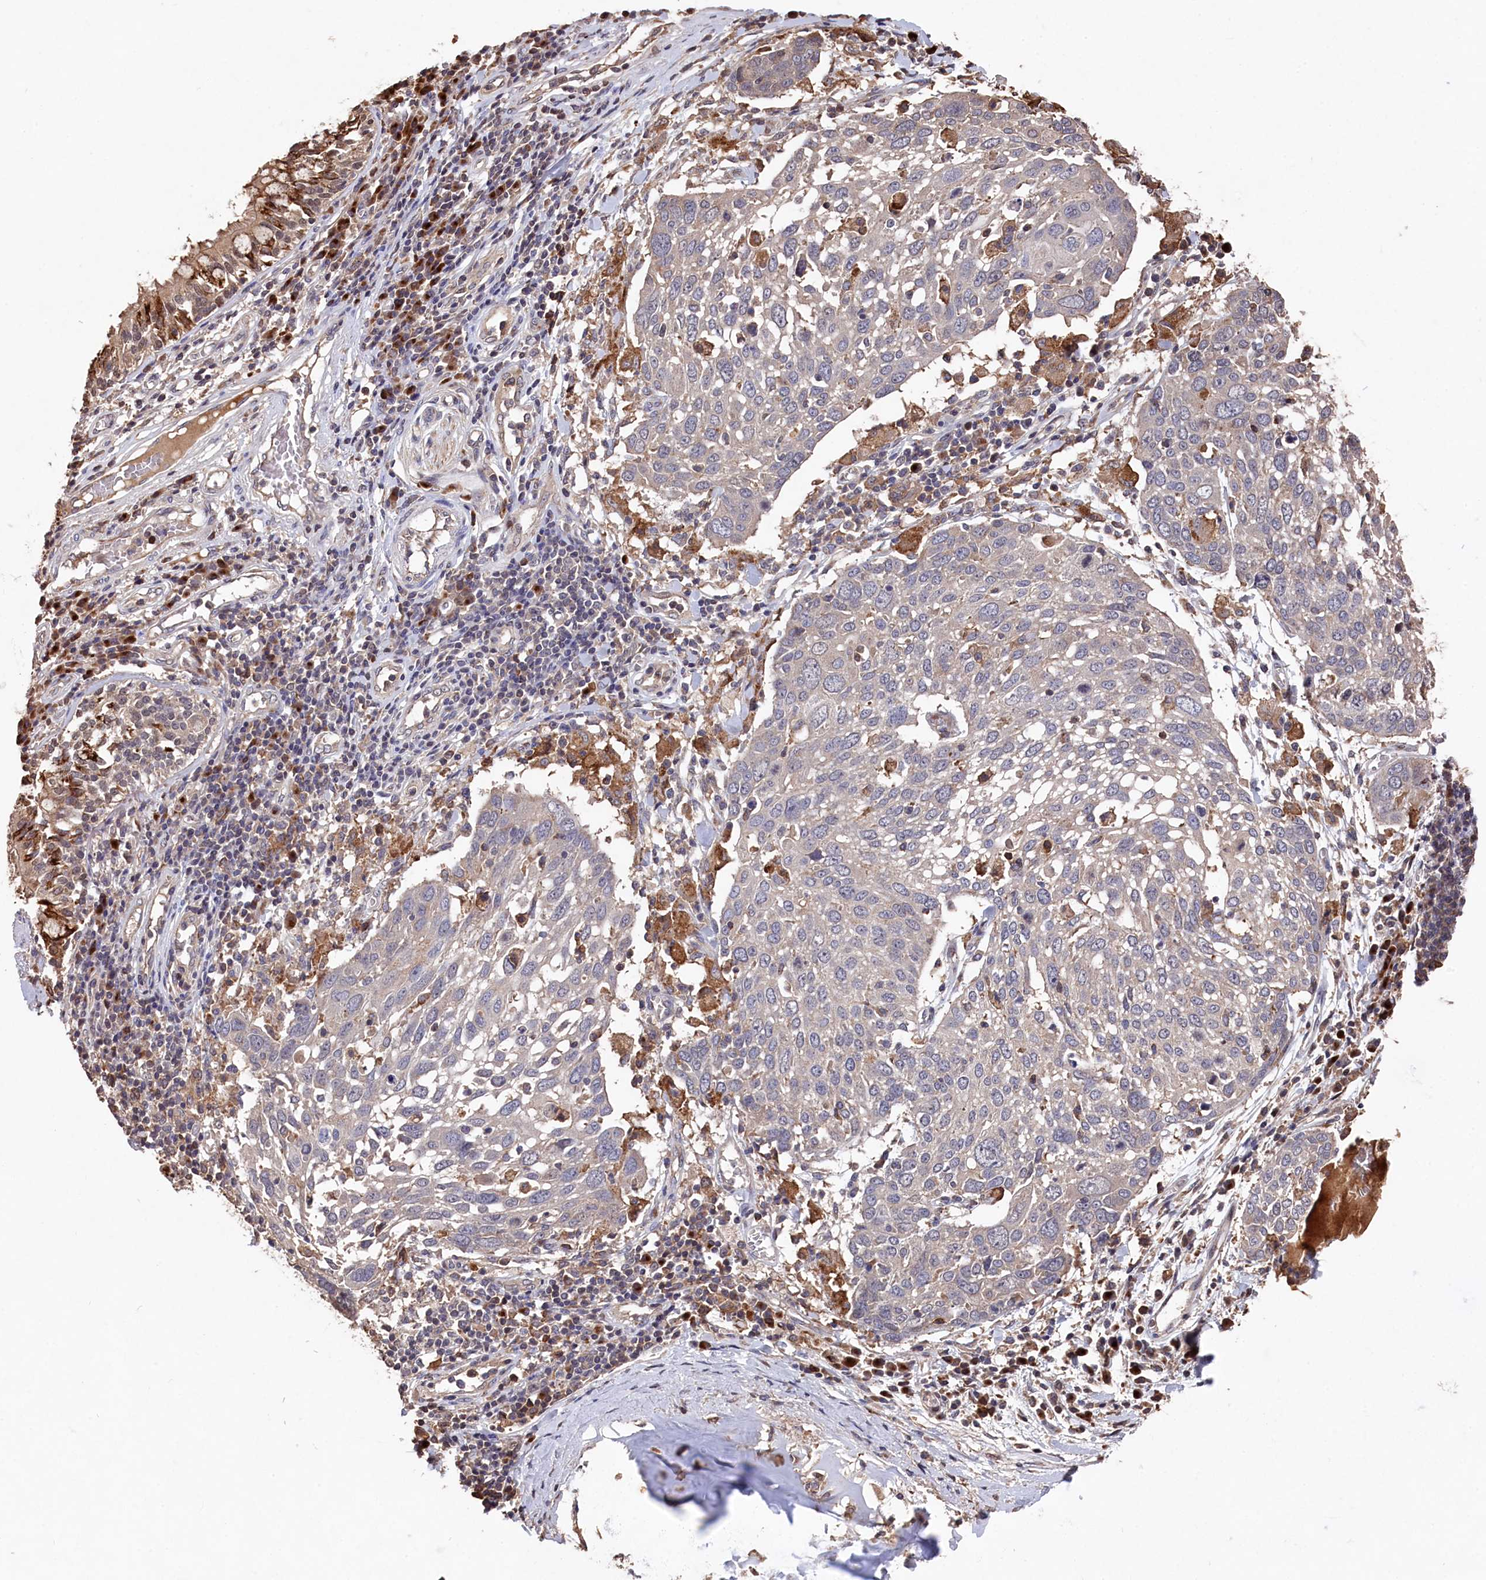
{"staining": {"intensity": "negative", "quantity": "none", "location": "none"}, "tissue": "lung cancer", "cell_type": "Tumor cells", "image_type": "cancer", "snomed": [{"axis": "morphology", "description": "Squamous cell carcinoma, NOS"}, {"axis": "topography", "description": "Lung"}], "caption": "Immunohistochemistry (IHC) image of lung cancer (squamous cell carcinoma) stained for a protein (brown), which reveals no staining in tumor cells.", "gene": "NAA60", "patient": {"sex": "male", "age": 65}}